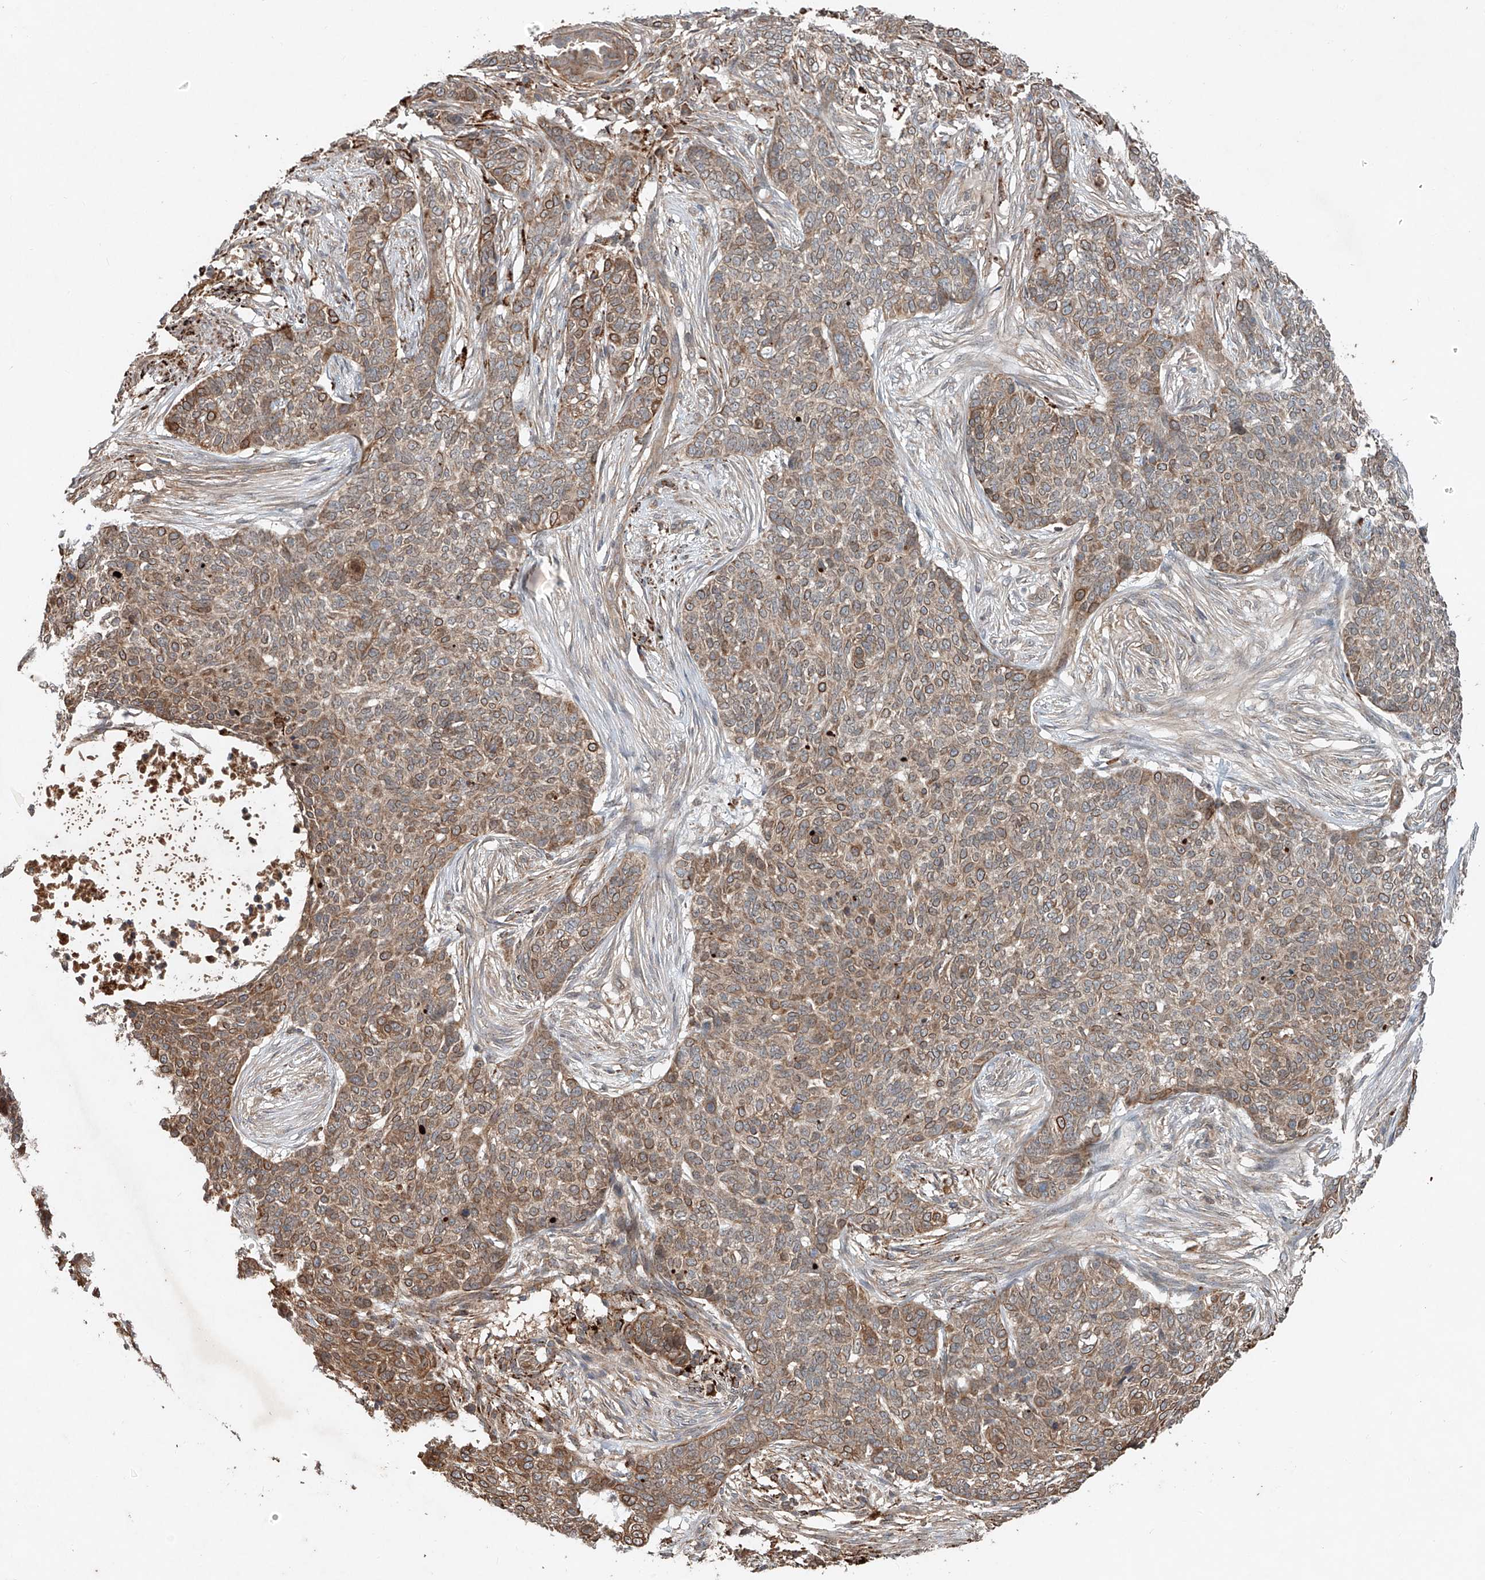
{"staining": {"intensity": "moderate", "quantity": ">75%", "location": "cytoplasmic/membranous"}, "tissue": "skin cancer", "cell_type": "Tumor cells", "image_type": "cancer", "snomed": [{"axis": "morphology", "description": "Basal cell carcinoma"}, {"axis": "topography", "description": "Skin"}], "caption": "The histopathology image displays immunohistochemical staining of skin cancer (basal cell carcinoma). There is moderate cytoplasmic/membranous staining is identified in approximately >75% of tumor cells.", "gene": "IER5", "patient": {"sex": "male", "age": 85}}